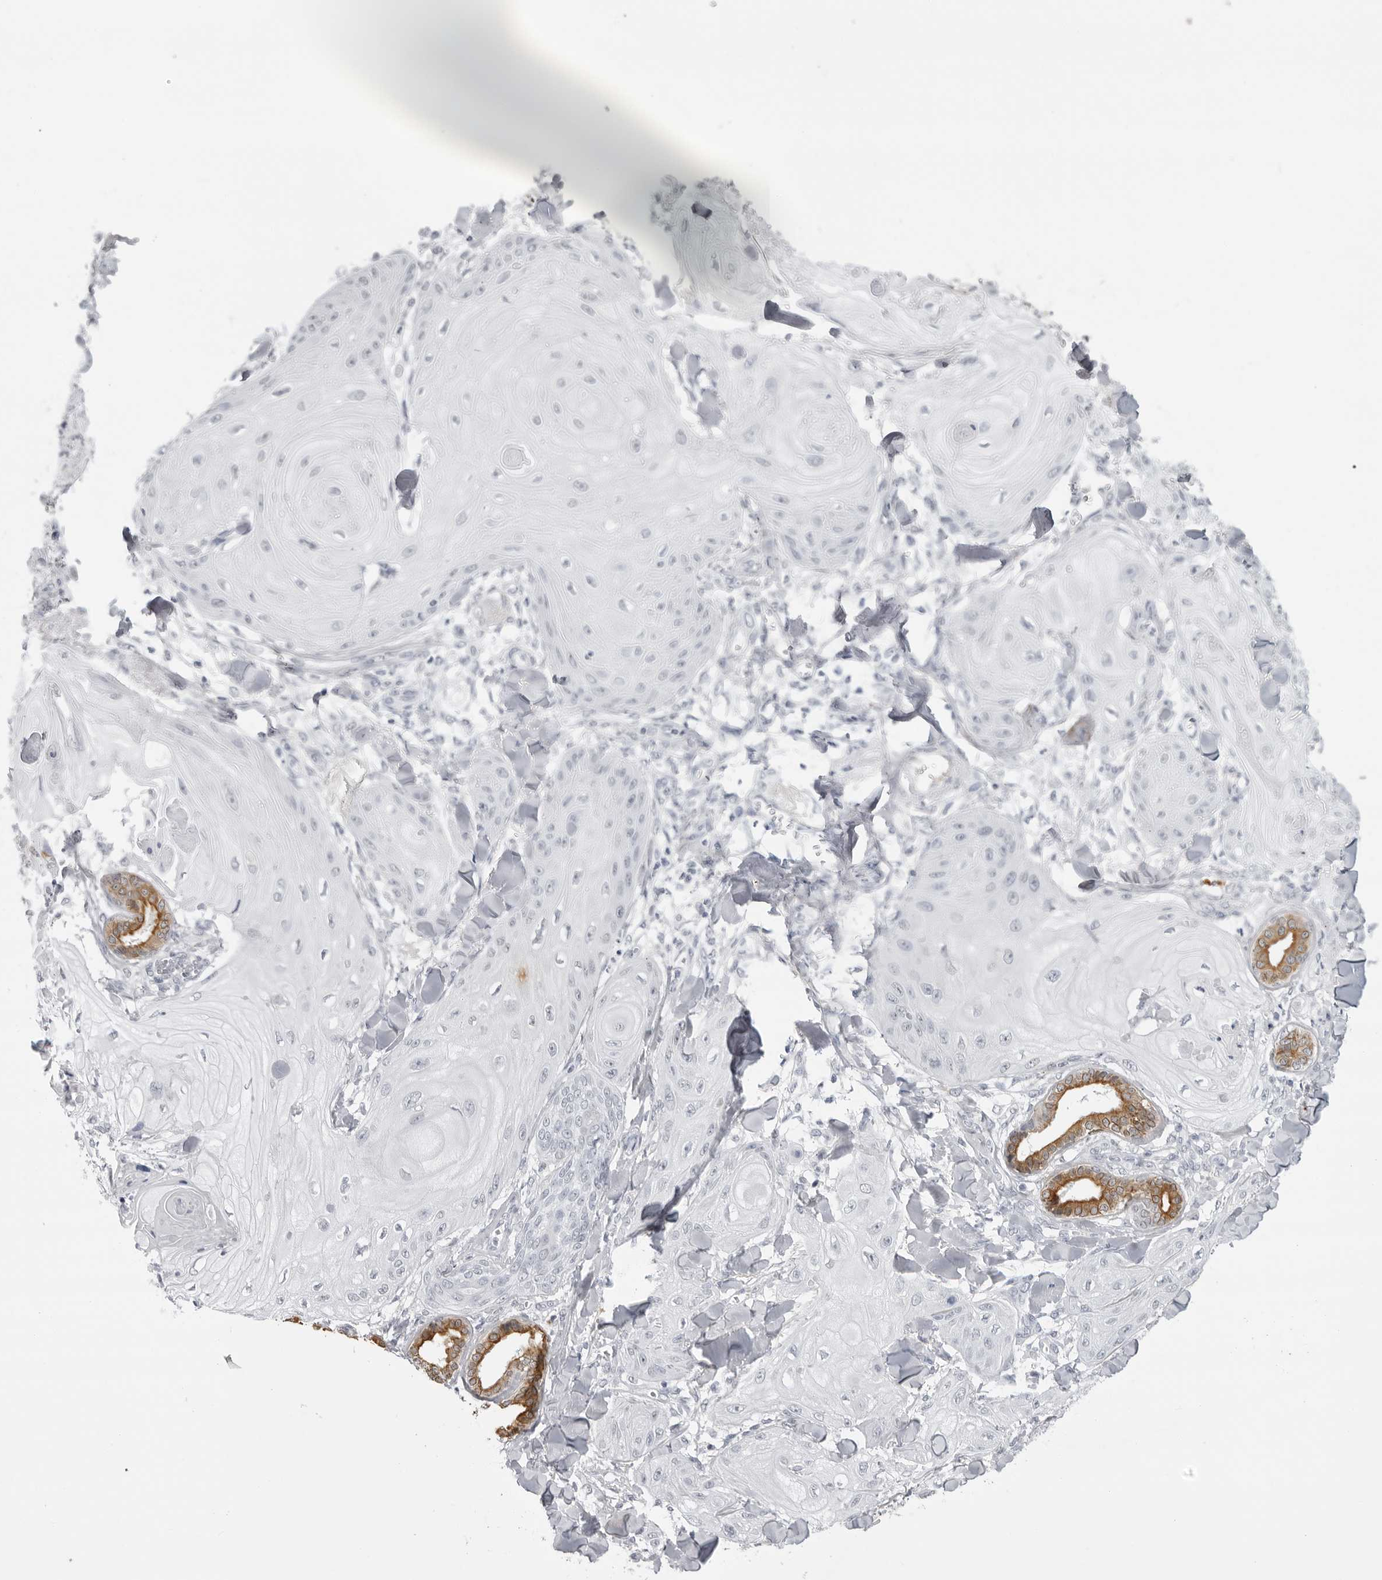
{"staining": {"intensity": "negative", "quantity": "none", "location": "none"}, "tissue": "skin cancer", "cell_type": "Tumor cells", "image_type": "cancer", "snomed": [{"axis": "morphology", "description": "Squamous cell carcinoma, NOS"}, {"axis": "topography", "description": "Skin"}], "caption": "IHC image of neoplastic tissue: human skin squamous cell carcinoma stained with DAB reveals no significant protein positivity in tumor cells.", "gene": "SERPINF2", "patient": {"sex": "male", "age": 74}}